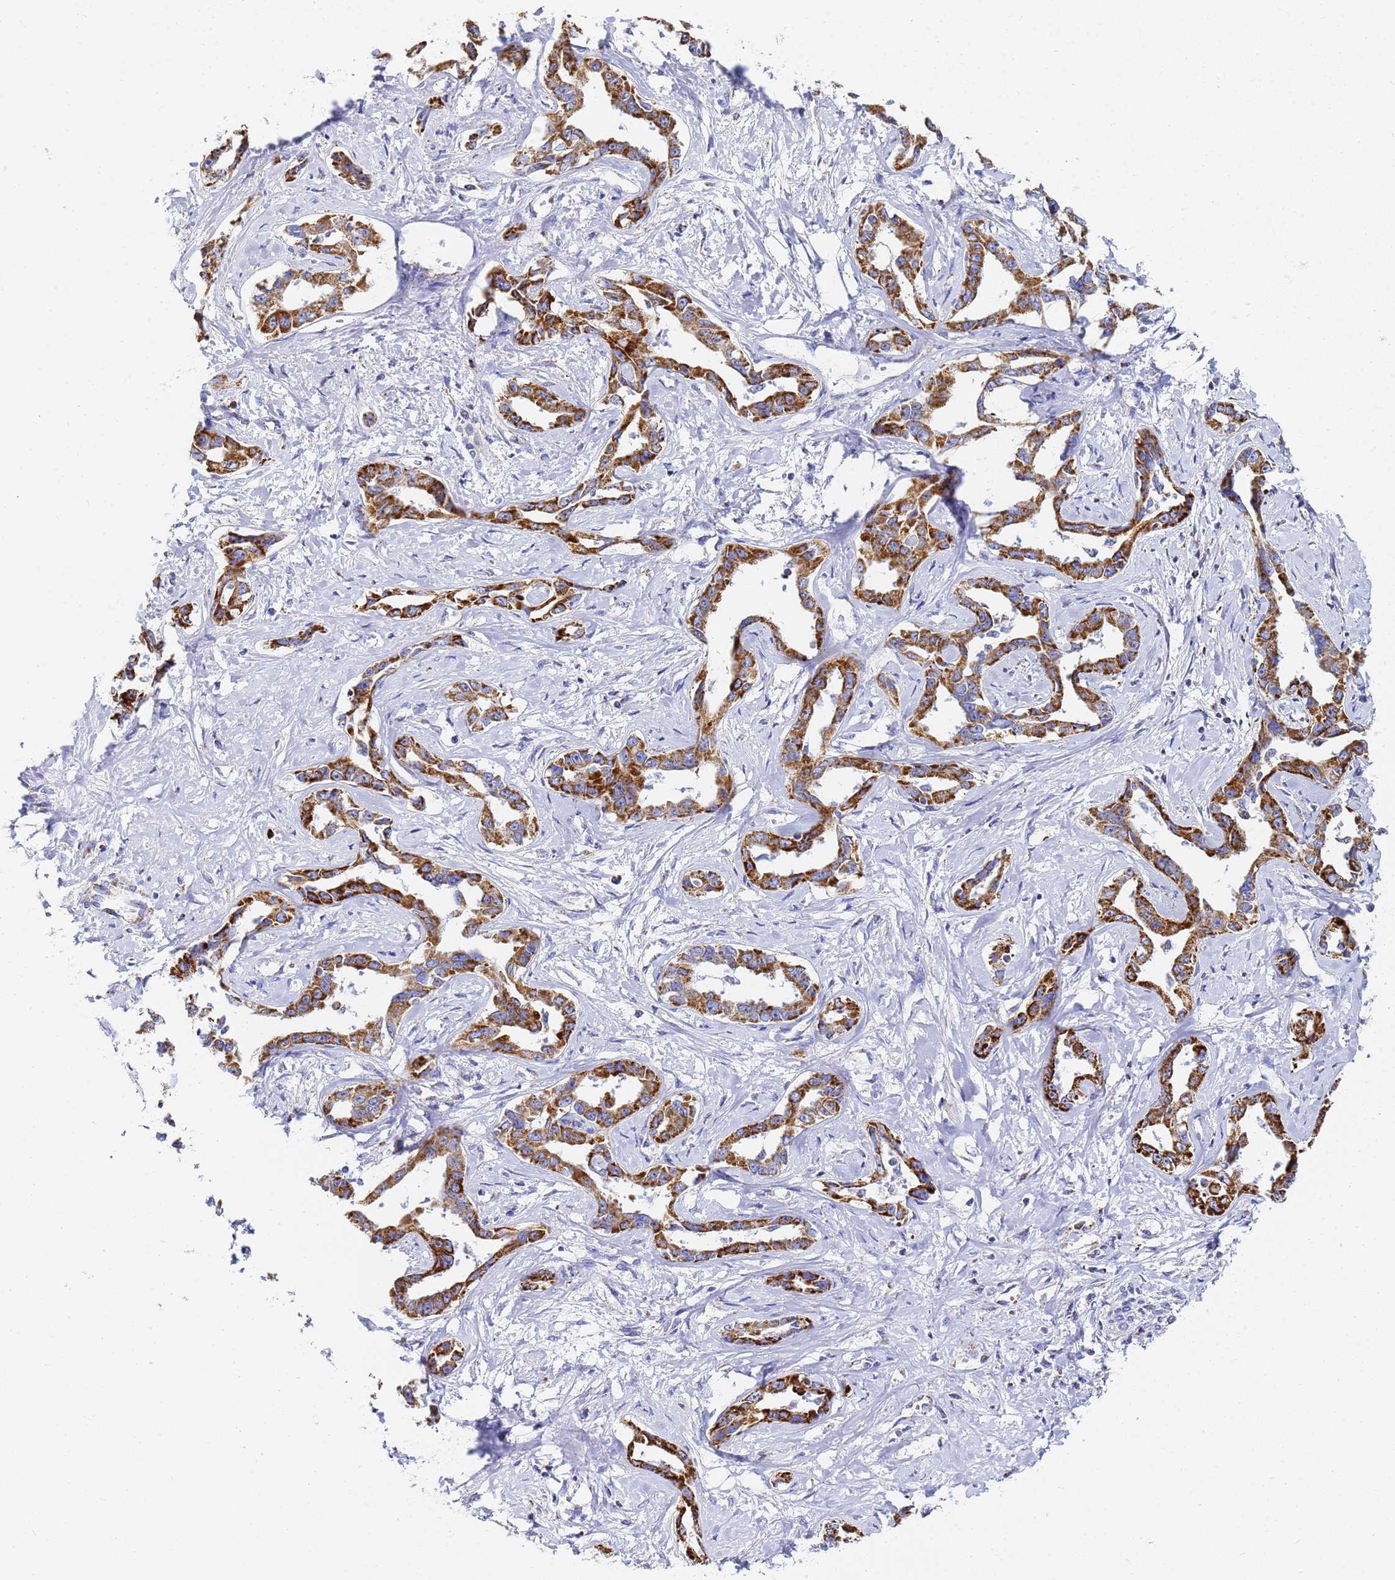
{"staining": {"intensity": "strong", "quantity": ">75%", "location": "cytoplasmic/membranous"}, "tissue": "liver cancer", "cell_type": "Tumor cells", "image_type": "cancer", "snomed": [{"axis": "morphology", "description": "Cholangiocarcinoma"}, {"axis": "topography", "description": "Liver"}], "caption": "Cholangiocarcinoma (liver) stained for a protein (brown) exhibits strong cytoplasmic/membranous positive expression in approximately >75% of tumor cells.", "gene": "CNIH4", "patient": {"sex": "male", "age": 59}}